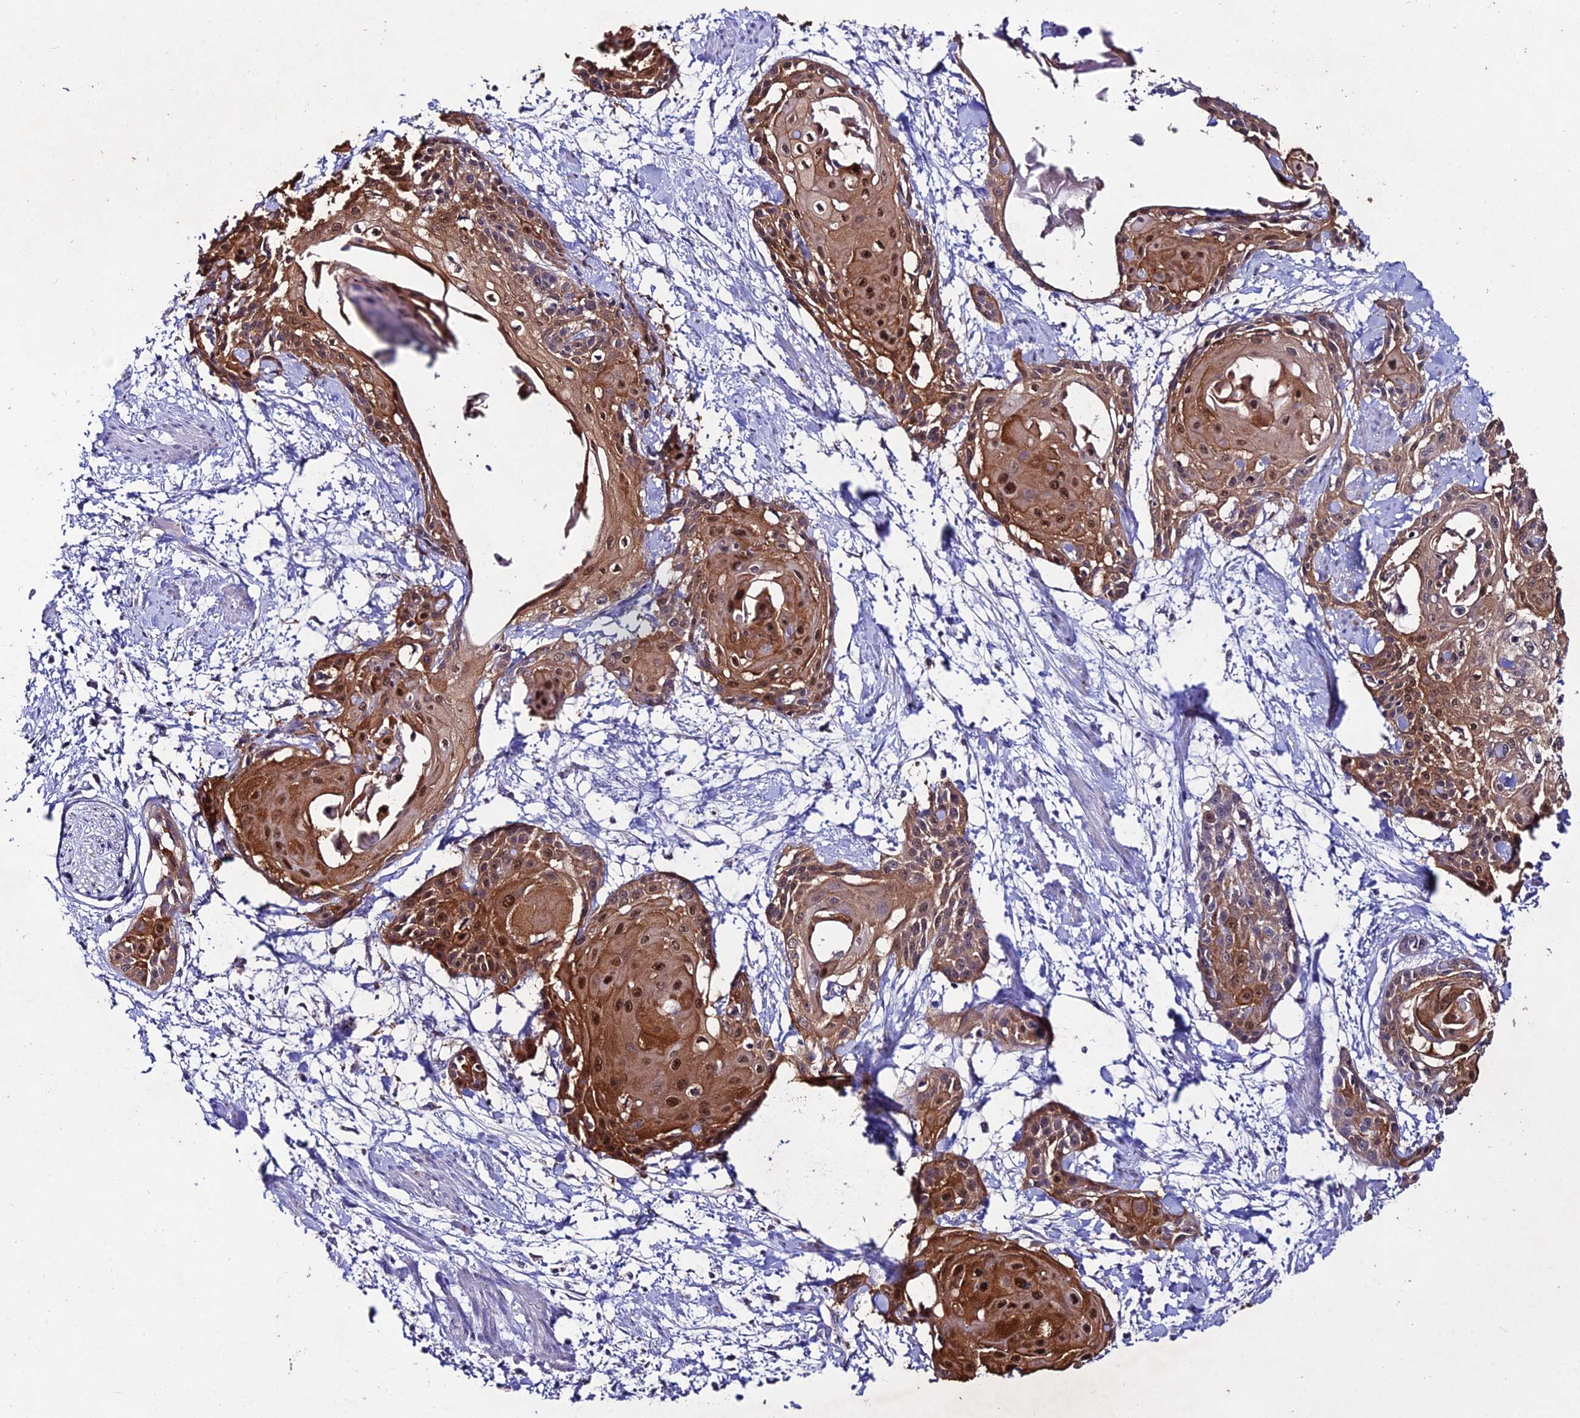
{"staining": {"intensity": "strong", "quantity": ">75%", "location": "cytoplasmic/membranous,nuclear"}, "tissue": "cervical cancer", "cell_type": "Tumor cells", "image_type": "cancer", "snomed": [{"axis": "morphology", "description": "Squamous cell carcinoma, NOS"}, {"axis": "topography", "description": "Cervix"}], "caption": "Cervical cancer (squamous cell carcinoma) tissue demonstrates strong cytoplasmic/membranous and nuclear positivity in approximately >75% of tumor cells The protein is stained brown, and the nuclei are stained in blue (DAB IHC with brightfield microscopy, high magnification).", "gene": "LGALS7", "patient": {"sex": "female", "age": 57}}